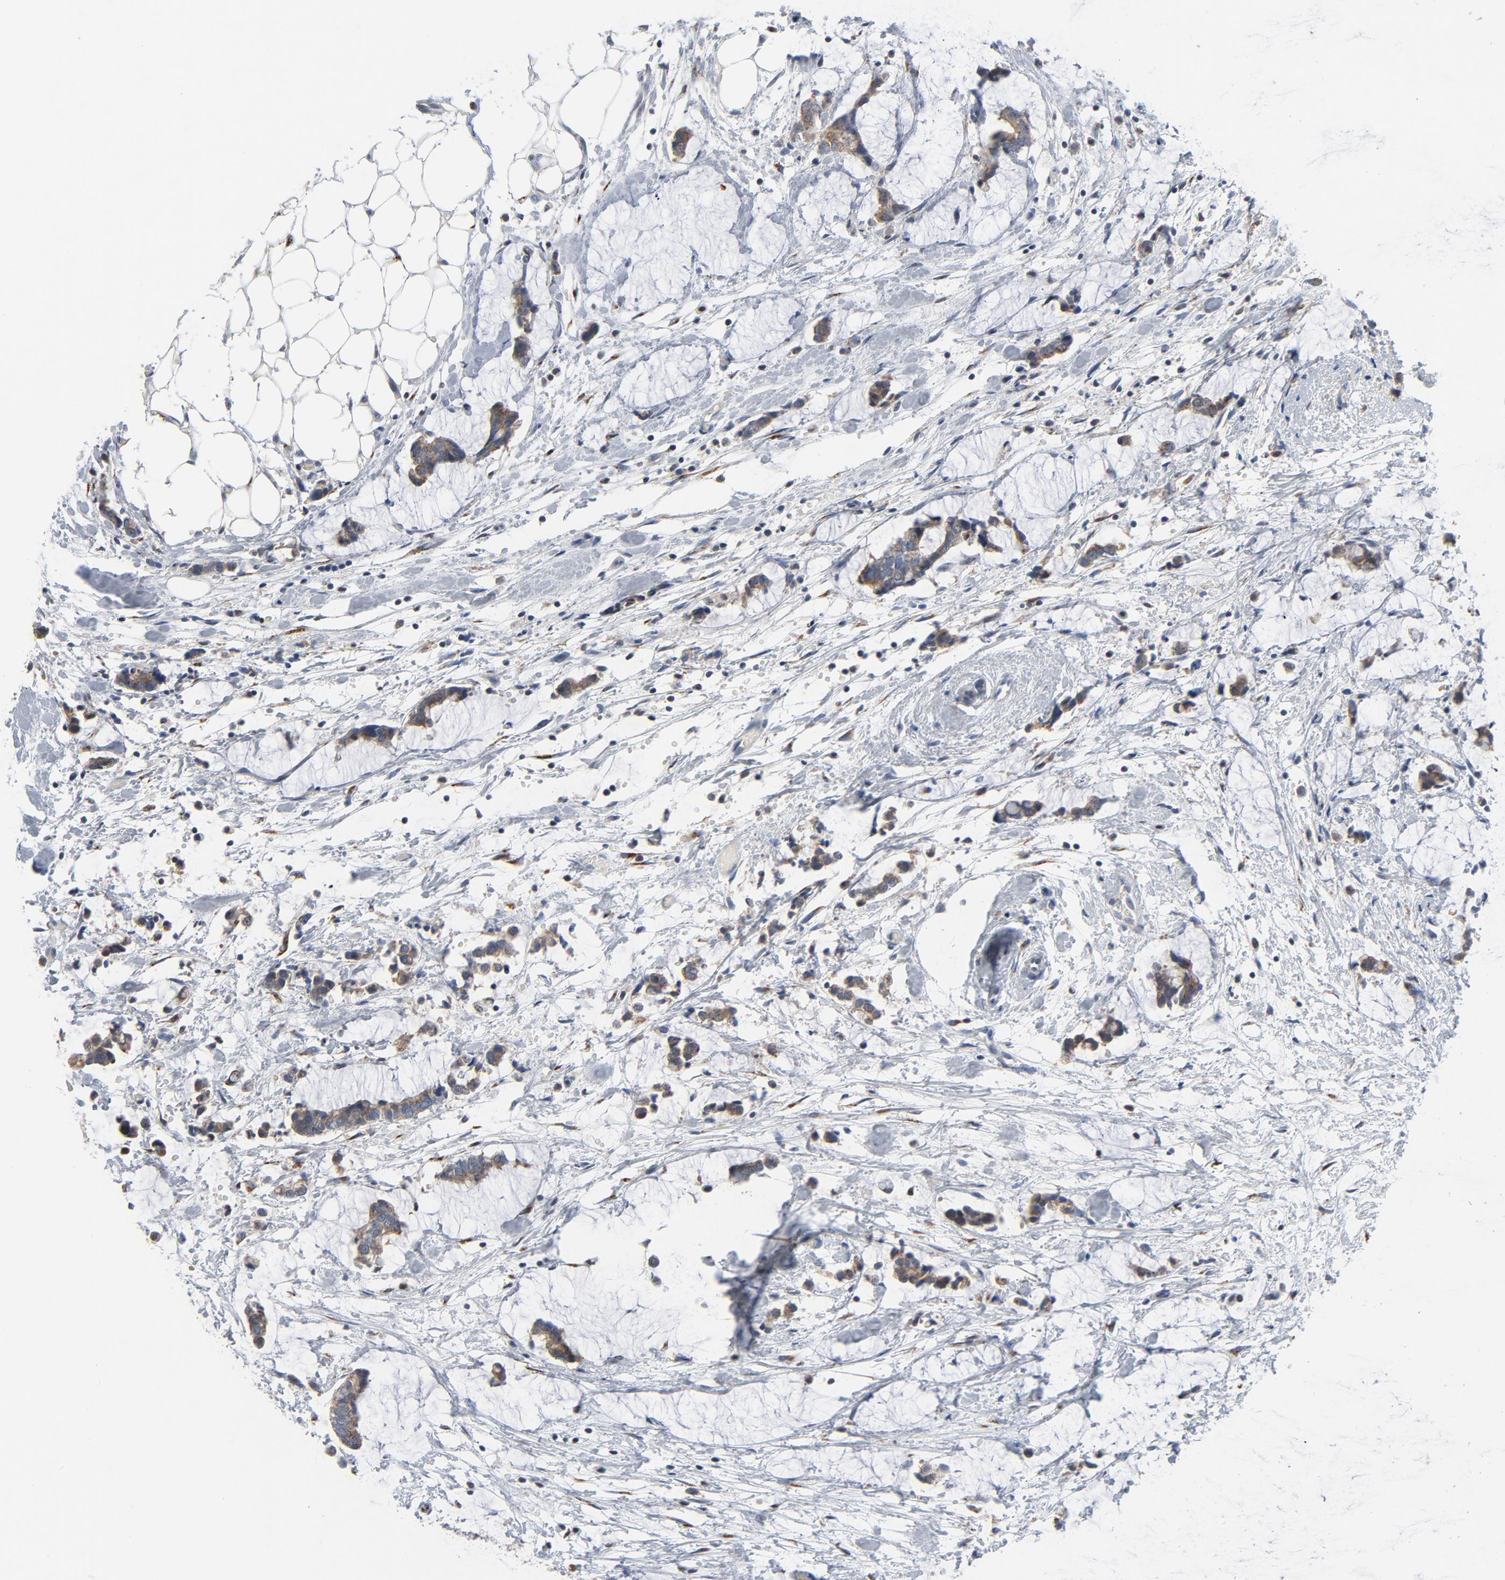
{"staining": {"intensity": "moderate", "quantity": ">75%", "location": "cytoplasmic/membranous"}, "tissue": "colorectal cancer", "cell_type": "Tumor cells", "image_type": "cancer", "snomed": [{"axis": "morphology", "description": "Adenocarcinoma, NOS"}, {"axis": "topography", "description": "Colon"}], "caption": "Human adenocarcinoma (colorectal) stained with a protein marker reveals moderate staining in tumor cells.", "gene": "YIPF6", "patient": {"sex": "male", "age": 14}}